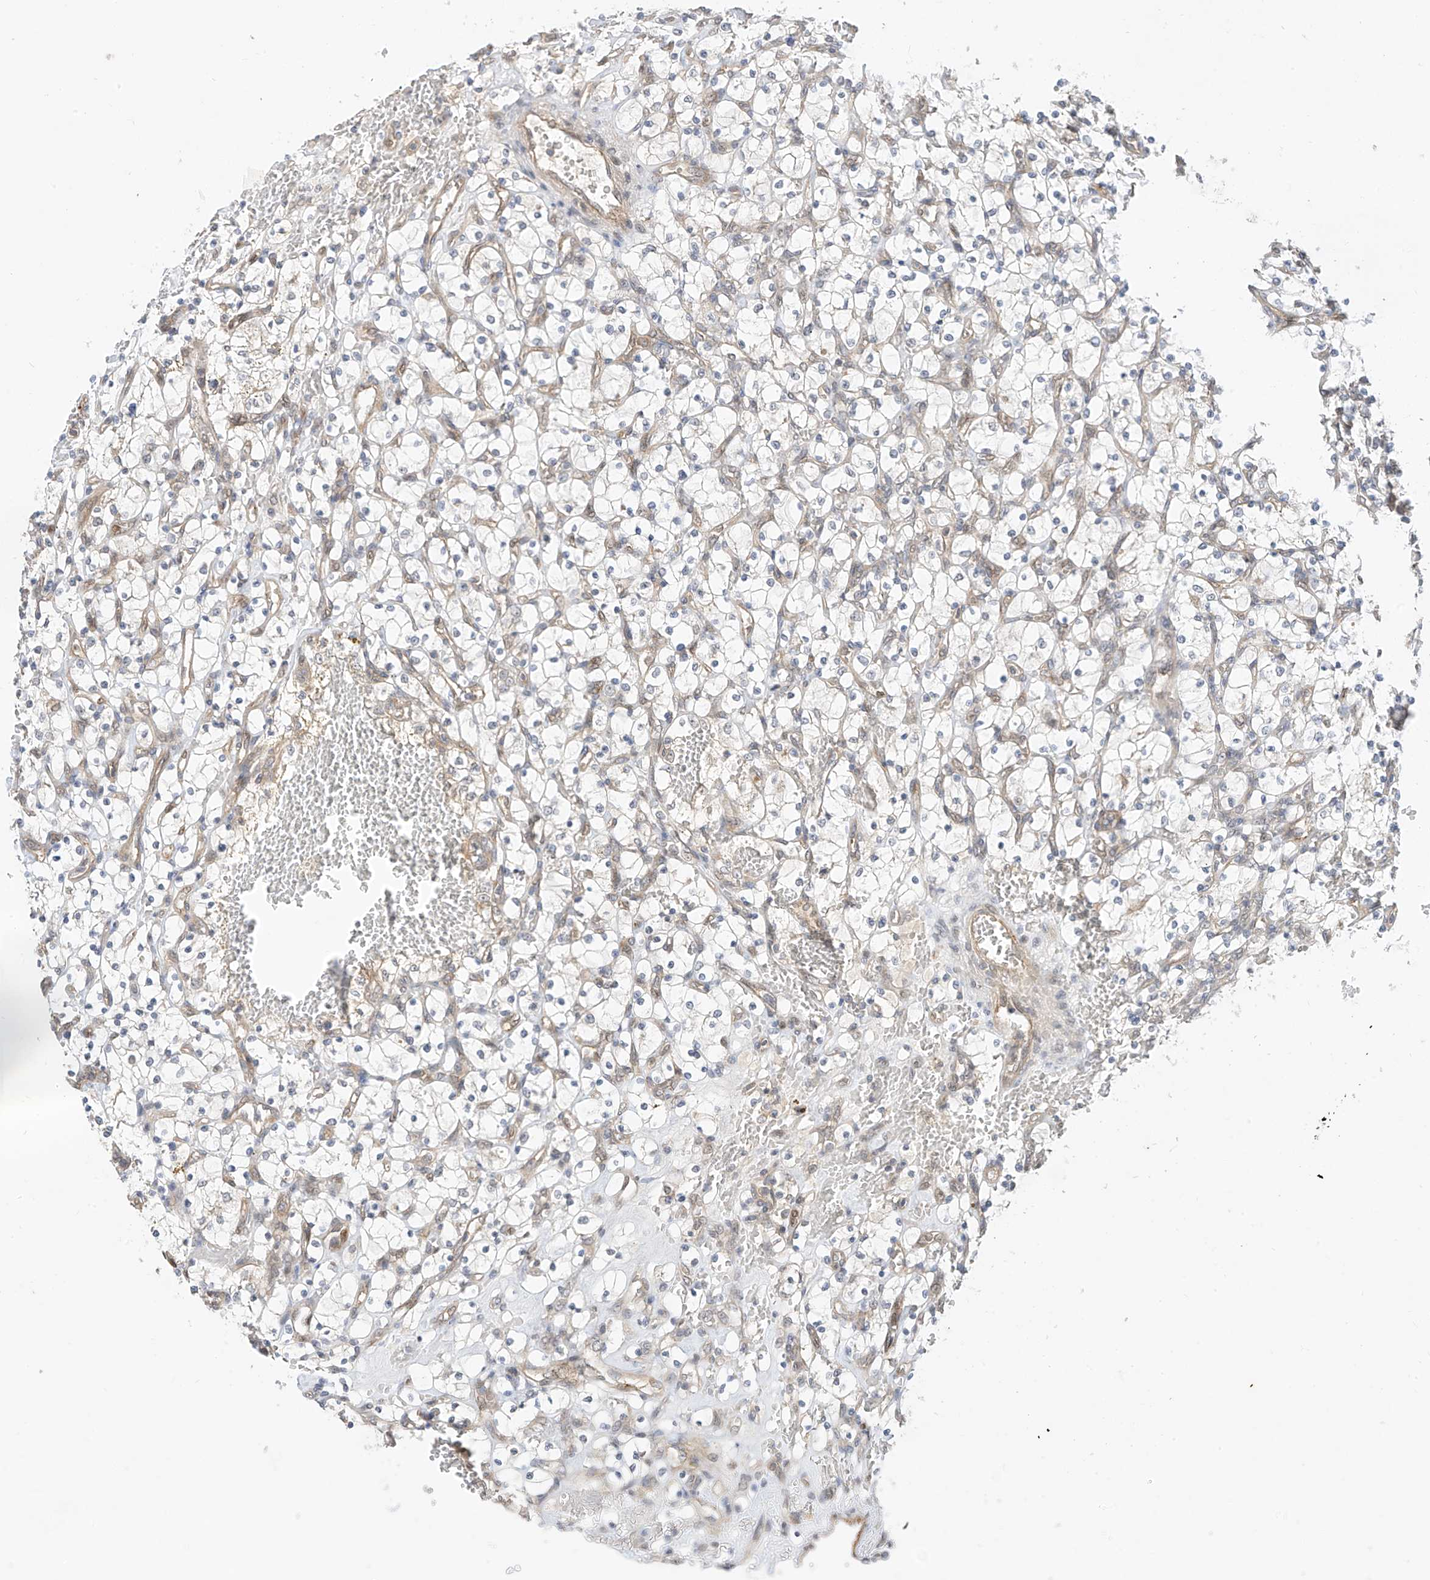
{"staining": {"intensity": "negative", "quantity": "none", "location": "none"}, "tissue": "renal cancer", "cell_type": "Tumor cells", "image_type": "cancer", "snomed": [{"axis": "morphology", "description": "Adenocarcinoma, NOS"}, {"axis": "topography", "description": "Kidney"}], "caption": "DAB immunohistochemical staining of renal cancer (adenocarcinoma) demonstrates no significant staining in tumor cells.", "gene": "MRTFA", "patient": {"sex": "female", "age": 69}}